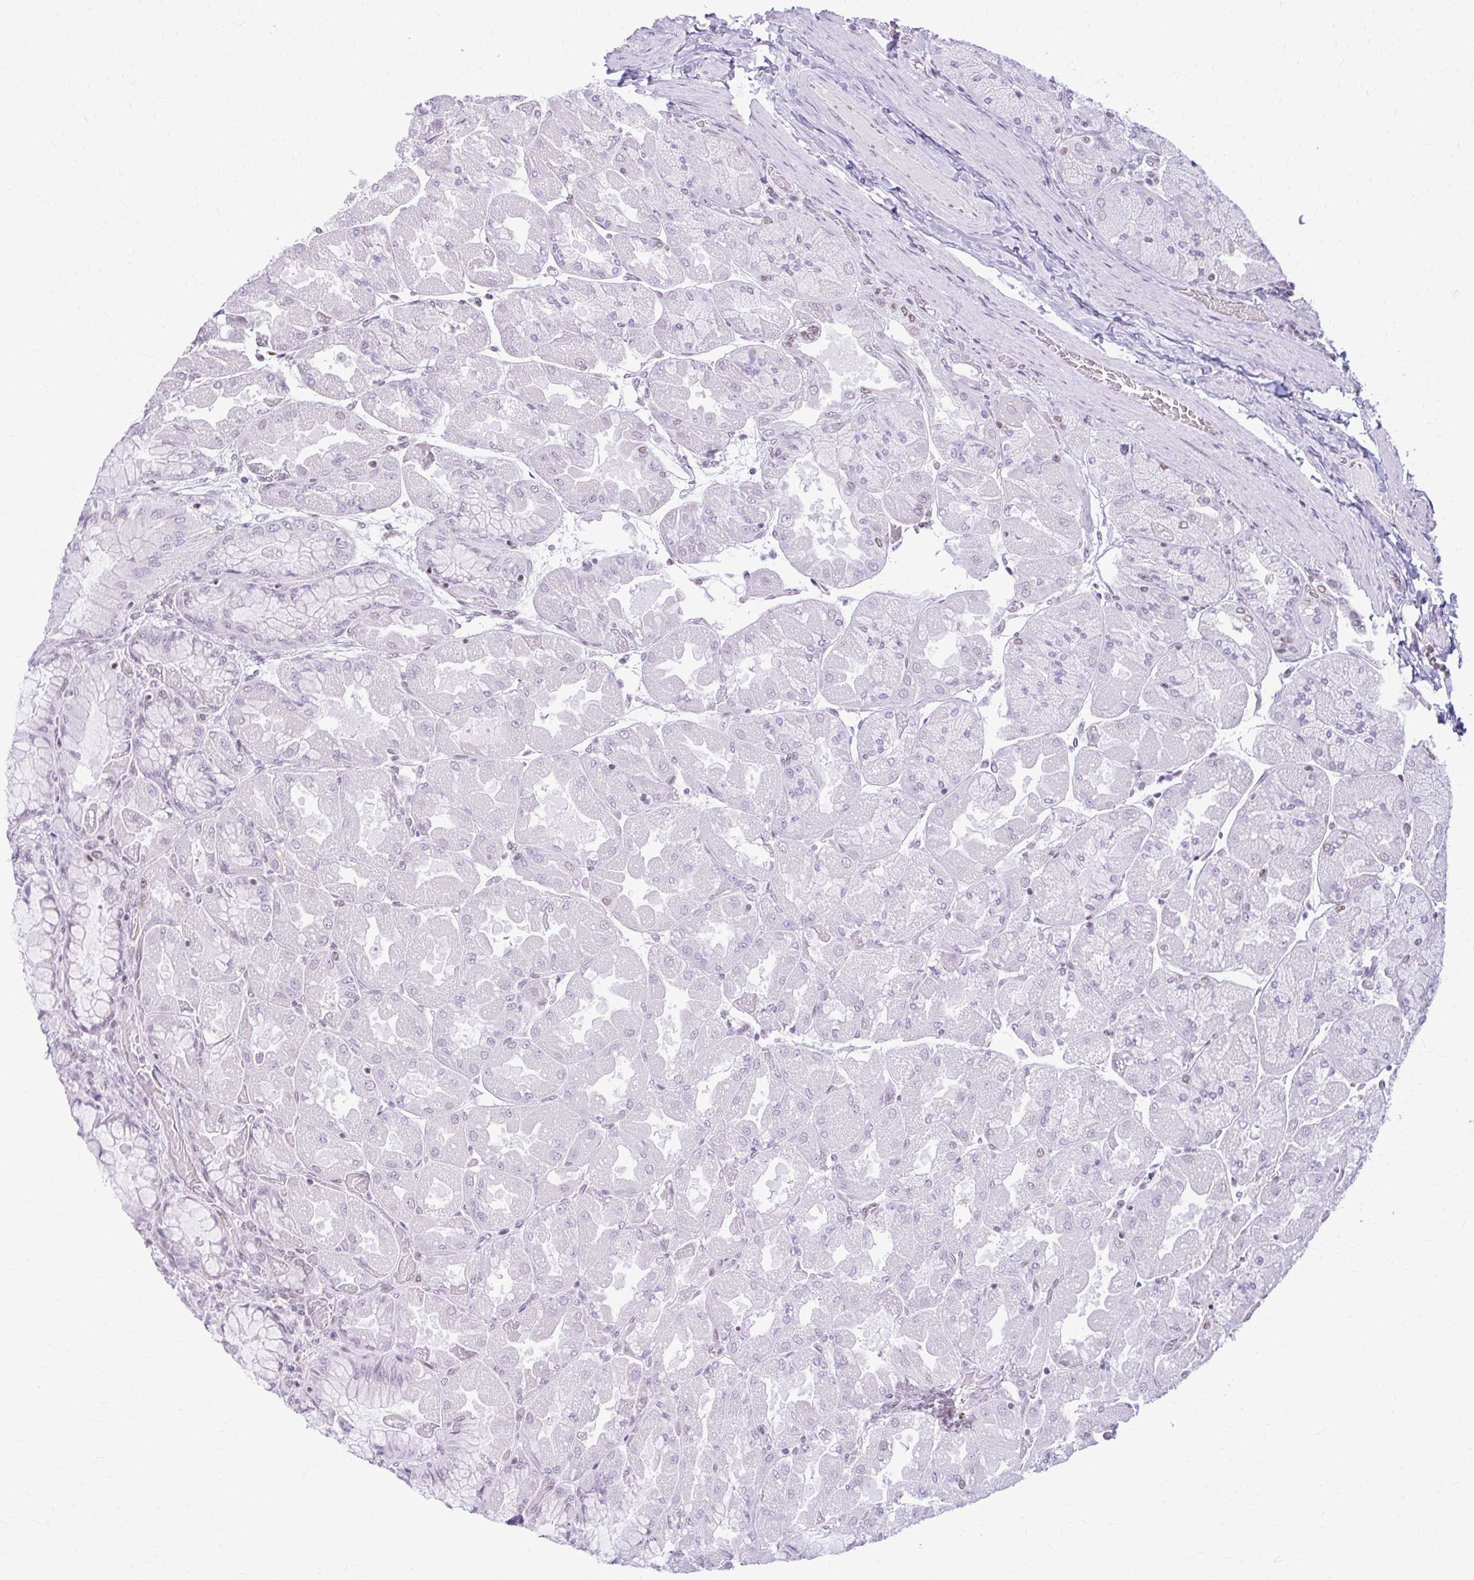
{"staining": {"intensity": "moderate", "quantity": "<25%", "location": "nuclear"}, "tissue": "stomach", "cell_type": "Glandular cells", "image_type": "normal", "snomed": [{"axis": "morphology", "description": "Normal tissue, NOS"}, {"axis": "topography", "description": "Stomach"}], "caption": "Brown immunohistochemical staining in normal human stomach reveals moderate nuclear staining in approximately <25% of glandular cells. Nuclei are stained in blue.", "gene": "PABIR1", "patient": {"sex": "female", "age": 61}}